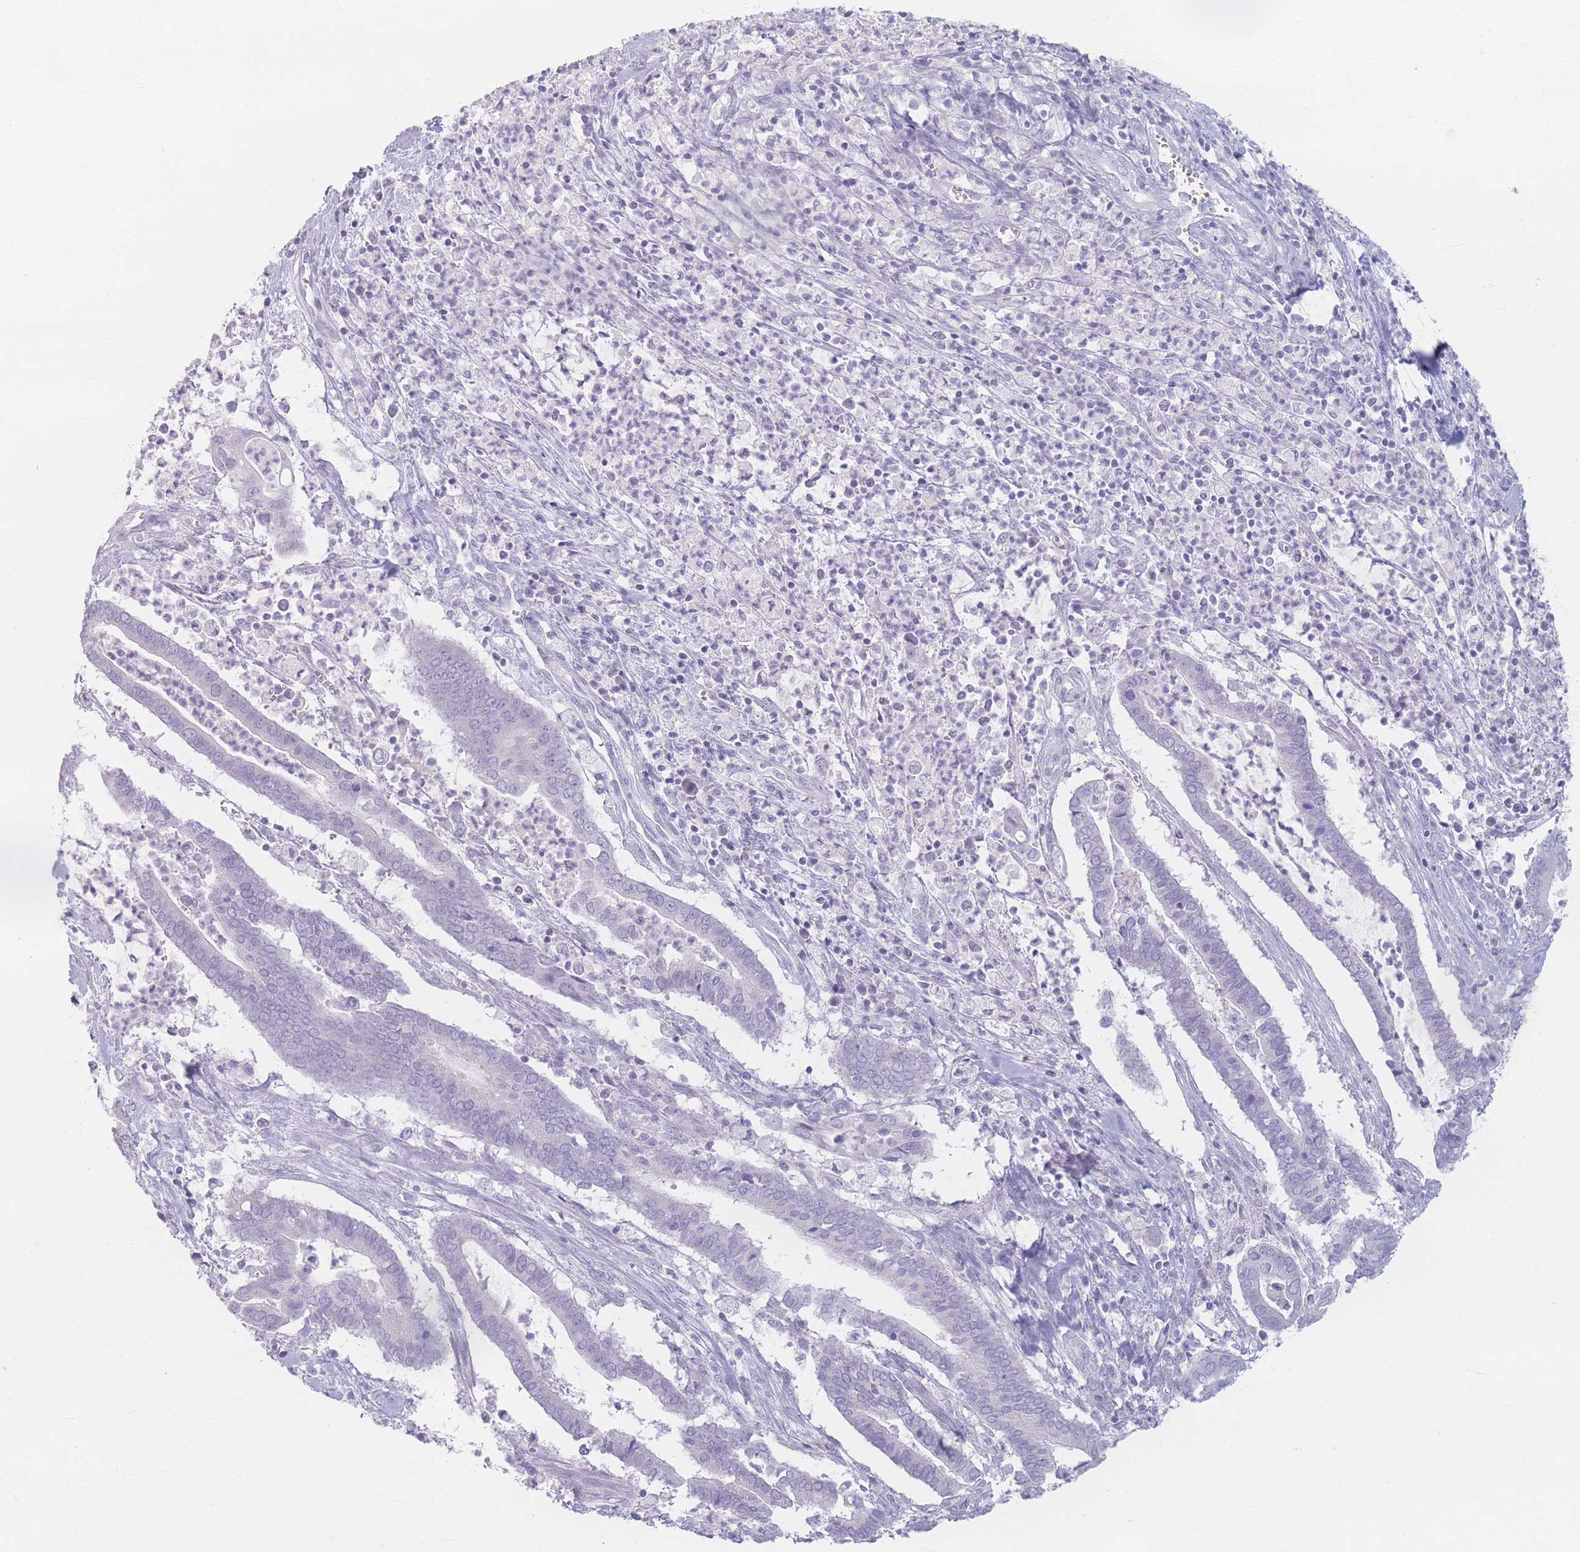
{"staining": {"intensity": "negative", "quantity": "none", "location": "none"}, "tissue": "cervical cancer", "cell_type": "Tumor cells", "image_type": "cancer", "snomed": [{"axis": "morphology", "description": "Adenocarcinoma, NOS"}, {"axis": "topography", "description": "Cervix"}], "caption": "IHC of adenocarcinoma (cervical) shows no expression in tumor cells. The staining is performed using DAB brown chromogen with nuclei counter-stained in using hematoxylin.", "gene": "PIGM", "patient": {"sex": "female", "age": 44}}